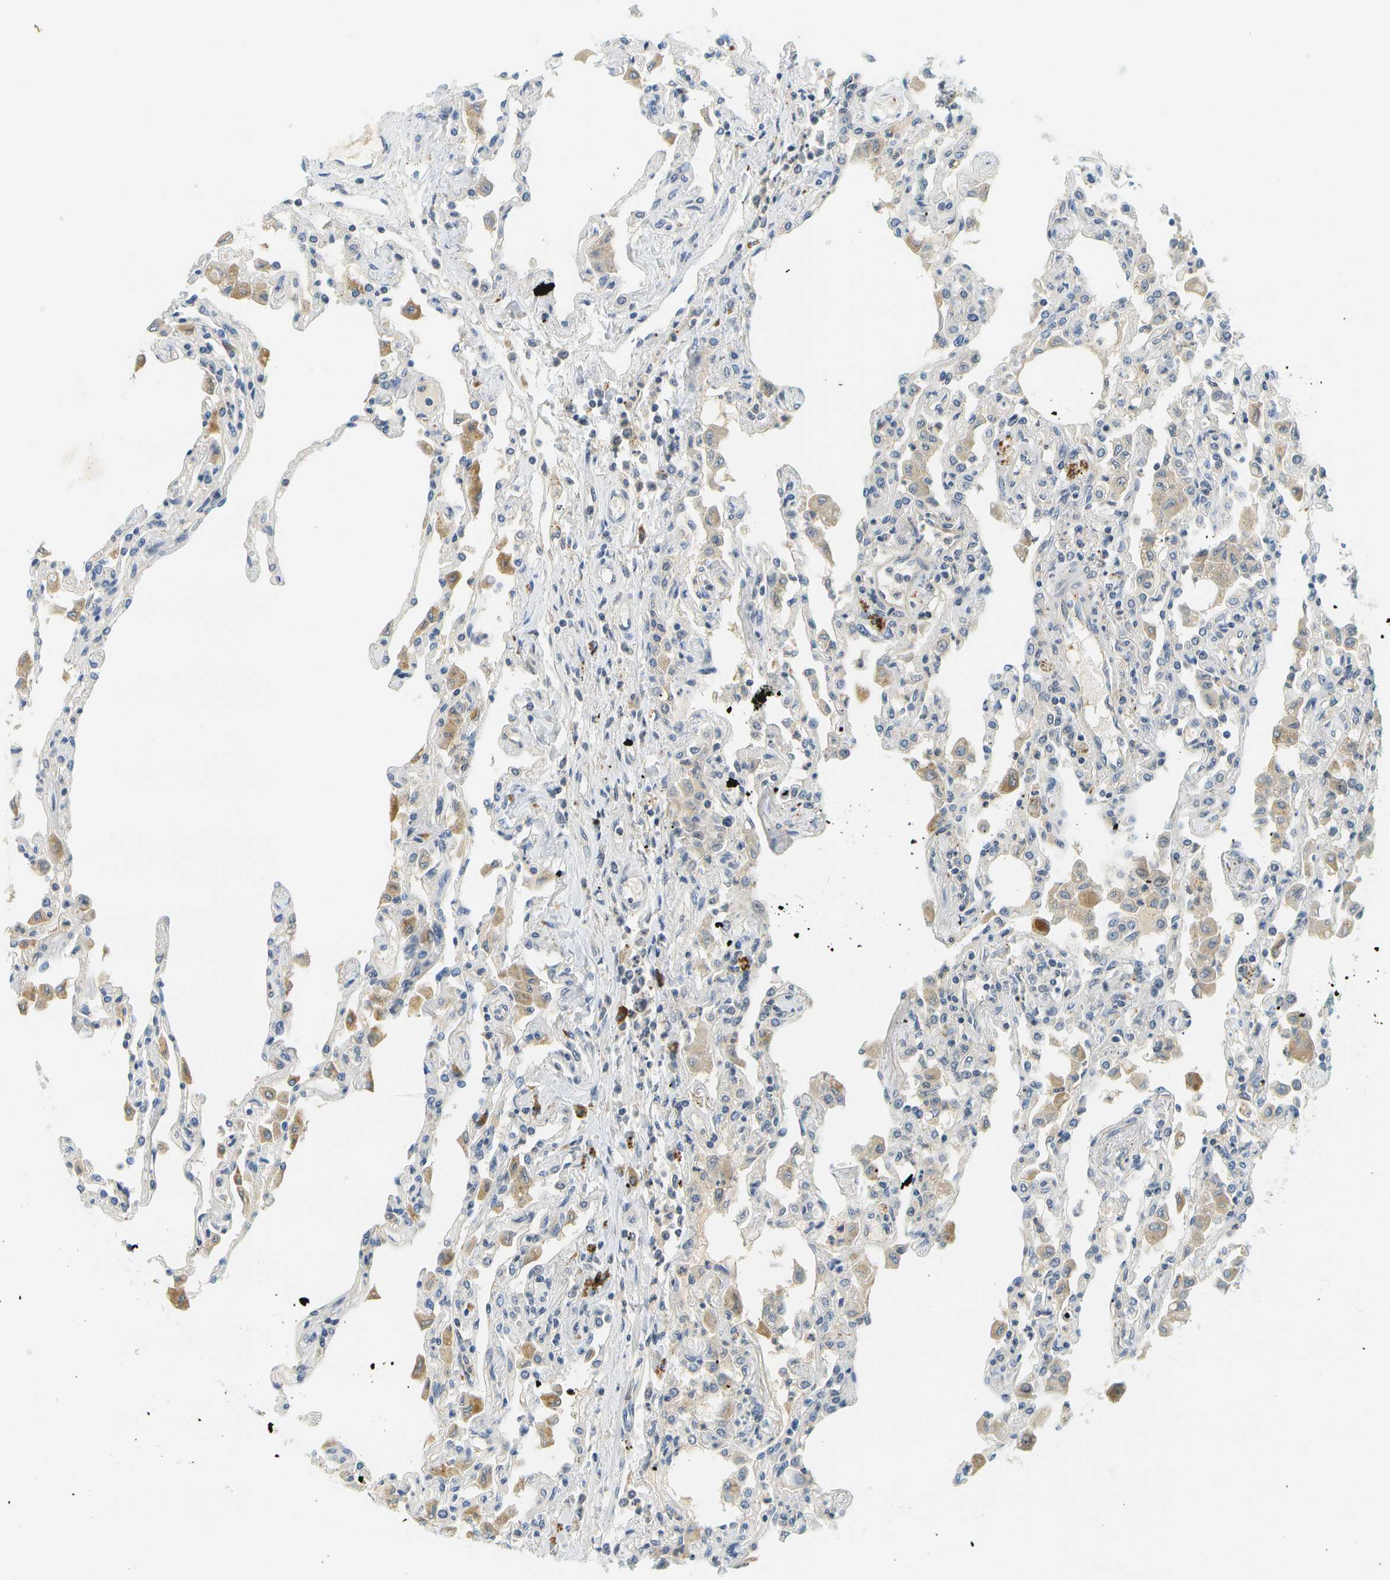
{"staining": {"intensity": "weak", "quantity": "<25%", "location": "cytoplasmic/membranous"}, "tissue": "lung", "cell_type": "Alveolar cells", "image_type": "normal", "snomed": [{"axis": "morphology", "description": "Normal tissue, NOS"}, {"axis": "topography", "description": "Bronchus"}, {"axis": "topography", "description": "Lung"}], "caption": "The immunohistochemistry (IHC) histopathology image has no significant expression in alveolar cells of lung. Nuclei are stained in blue.", "gene": "RASGRP2", "patient": {"sex": "female", "age": 49}}